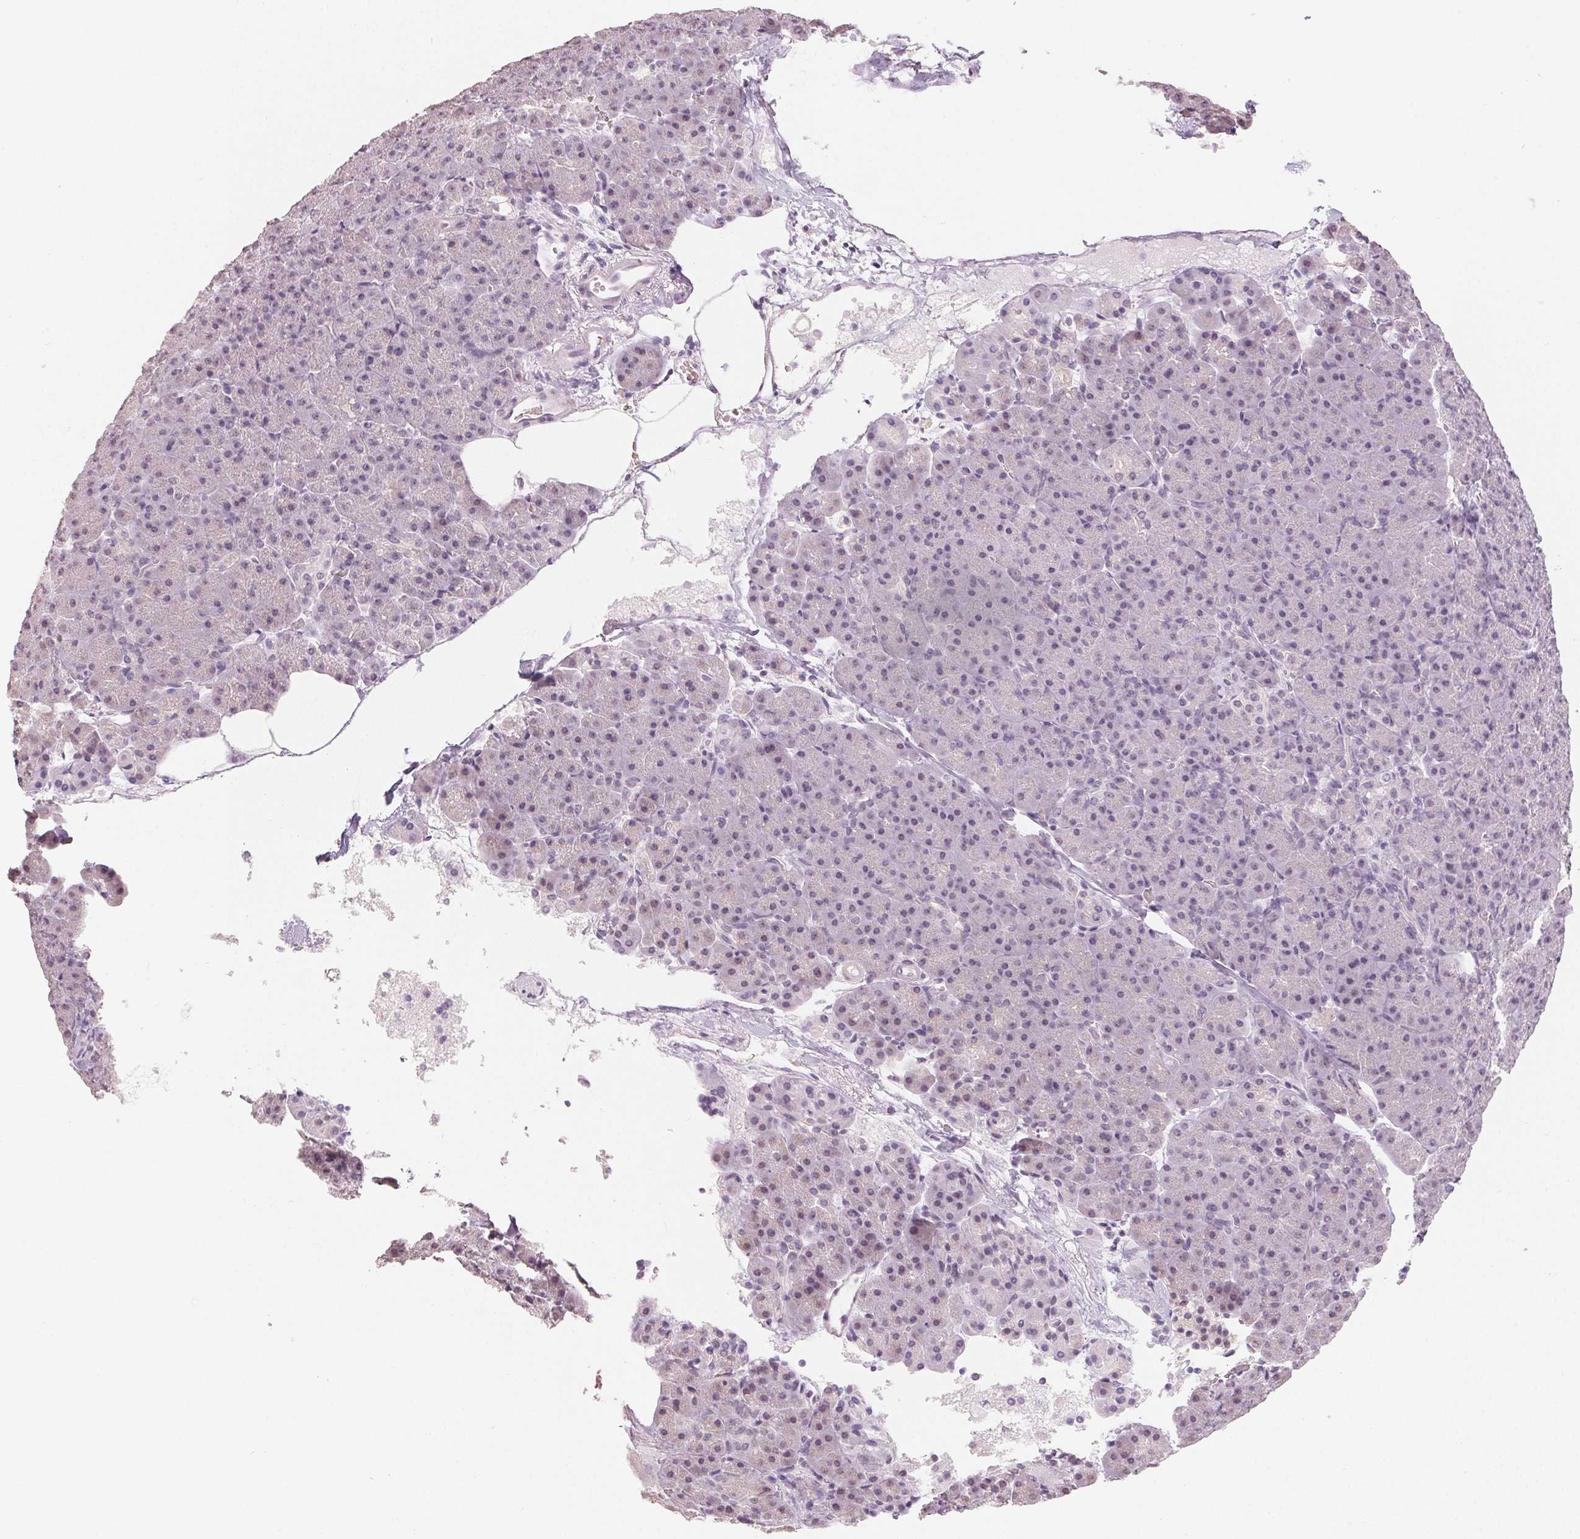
{"staining": {"intensity": "negative", "quantity": "none", "location": "none"}, "tissue": "pancreas", "cell_type": "Exocrine glandular cells", "image_type": "normal", "snomed": [{"axis": "morphology", "description": "Normal tissue, NOS"}, {"axis": "topography", "description": "Pancreas"}], "caption": "This is a photomicrograph of immunohistochemistry staining of unremarkable pancreas, which shows no positivity in exocrine glandular cells.", "gene": "TMEM174", "patient": {"sex": "female", "age": 74}}